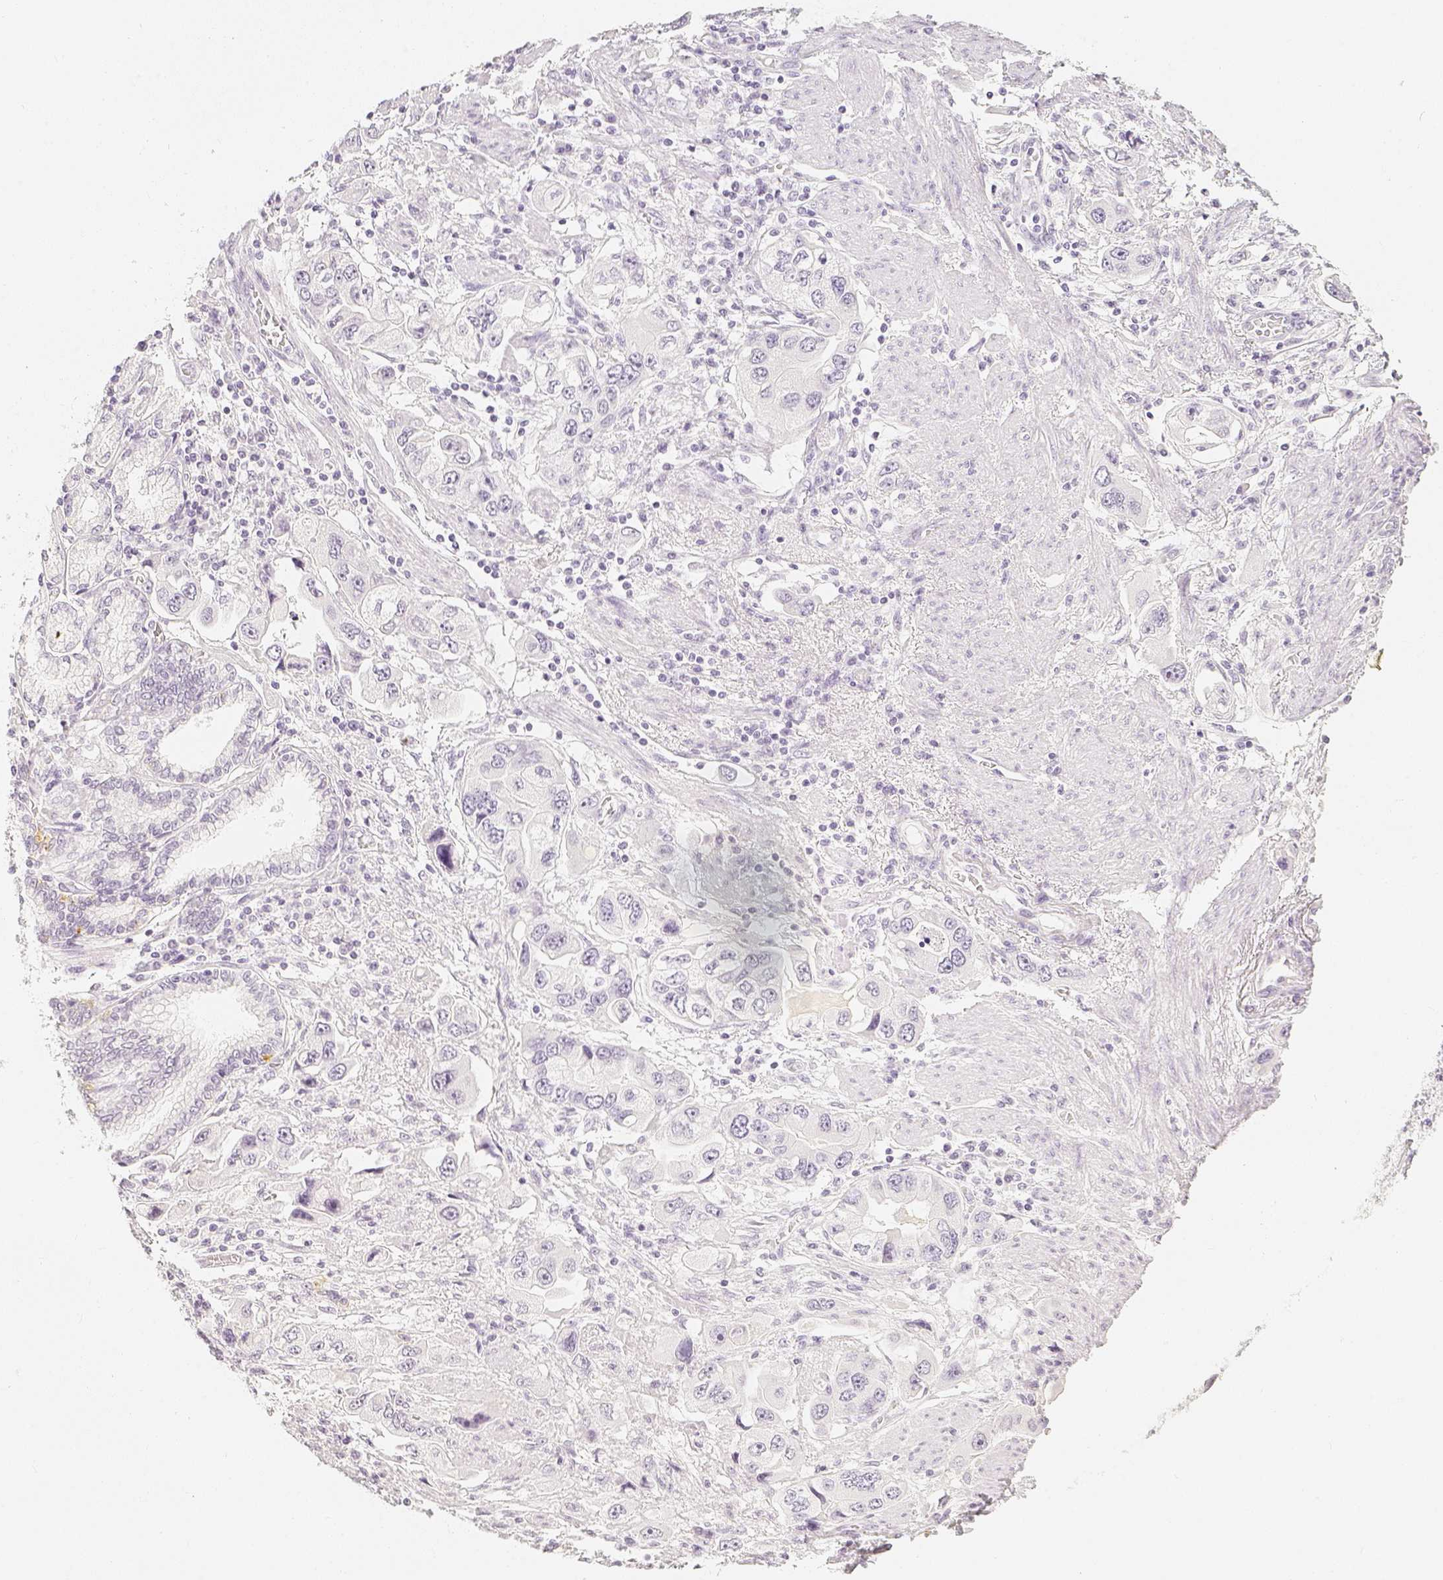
{"staining": {"intensity": "negative", "quantity": "none", "location": "none"}, "tissue": "stomach cancer", "cell_type": "Tumor cells", "image_type": "cancer", "snomed": [{"axis": "morphology", "description": "Adenocarcinoma, NOS"}, {"axis": "topography", "description": "Stomach, lower"}], "caption": "There is no significant positivity in tumor cells of stomach cancer.", "gene": "SLC18A1", "patient": {"sex": "female", "age": 93}}